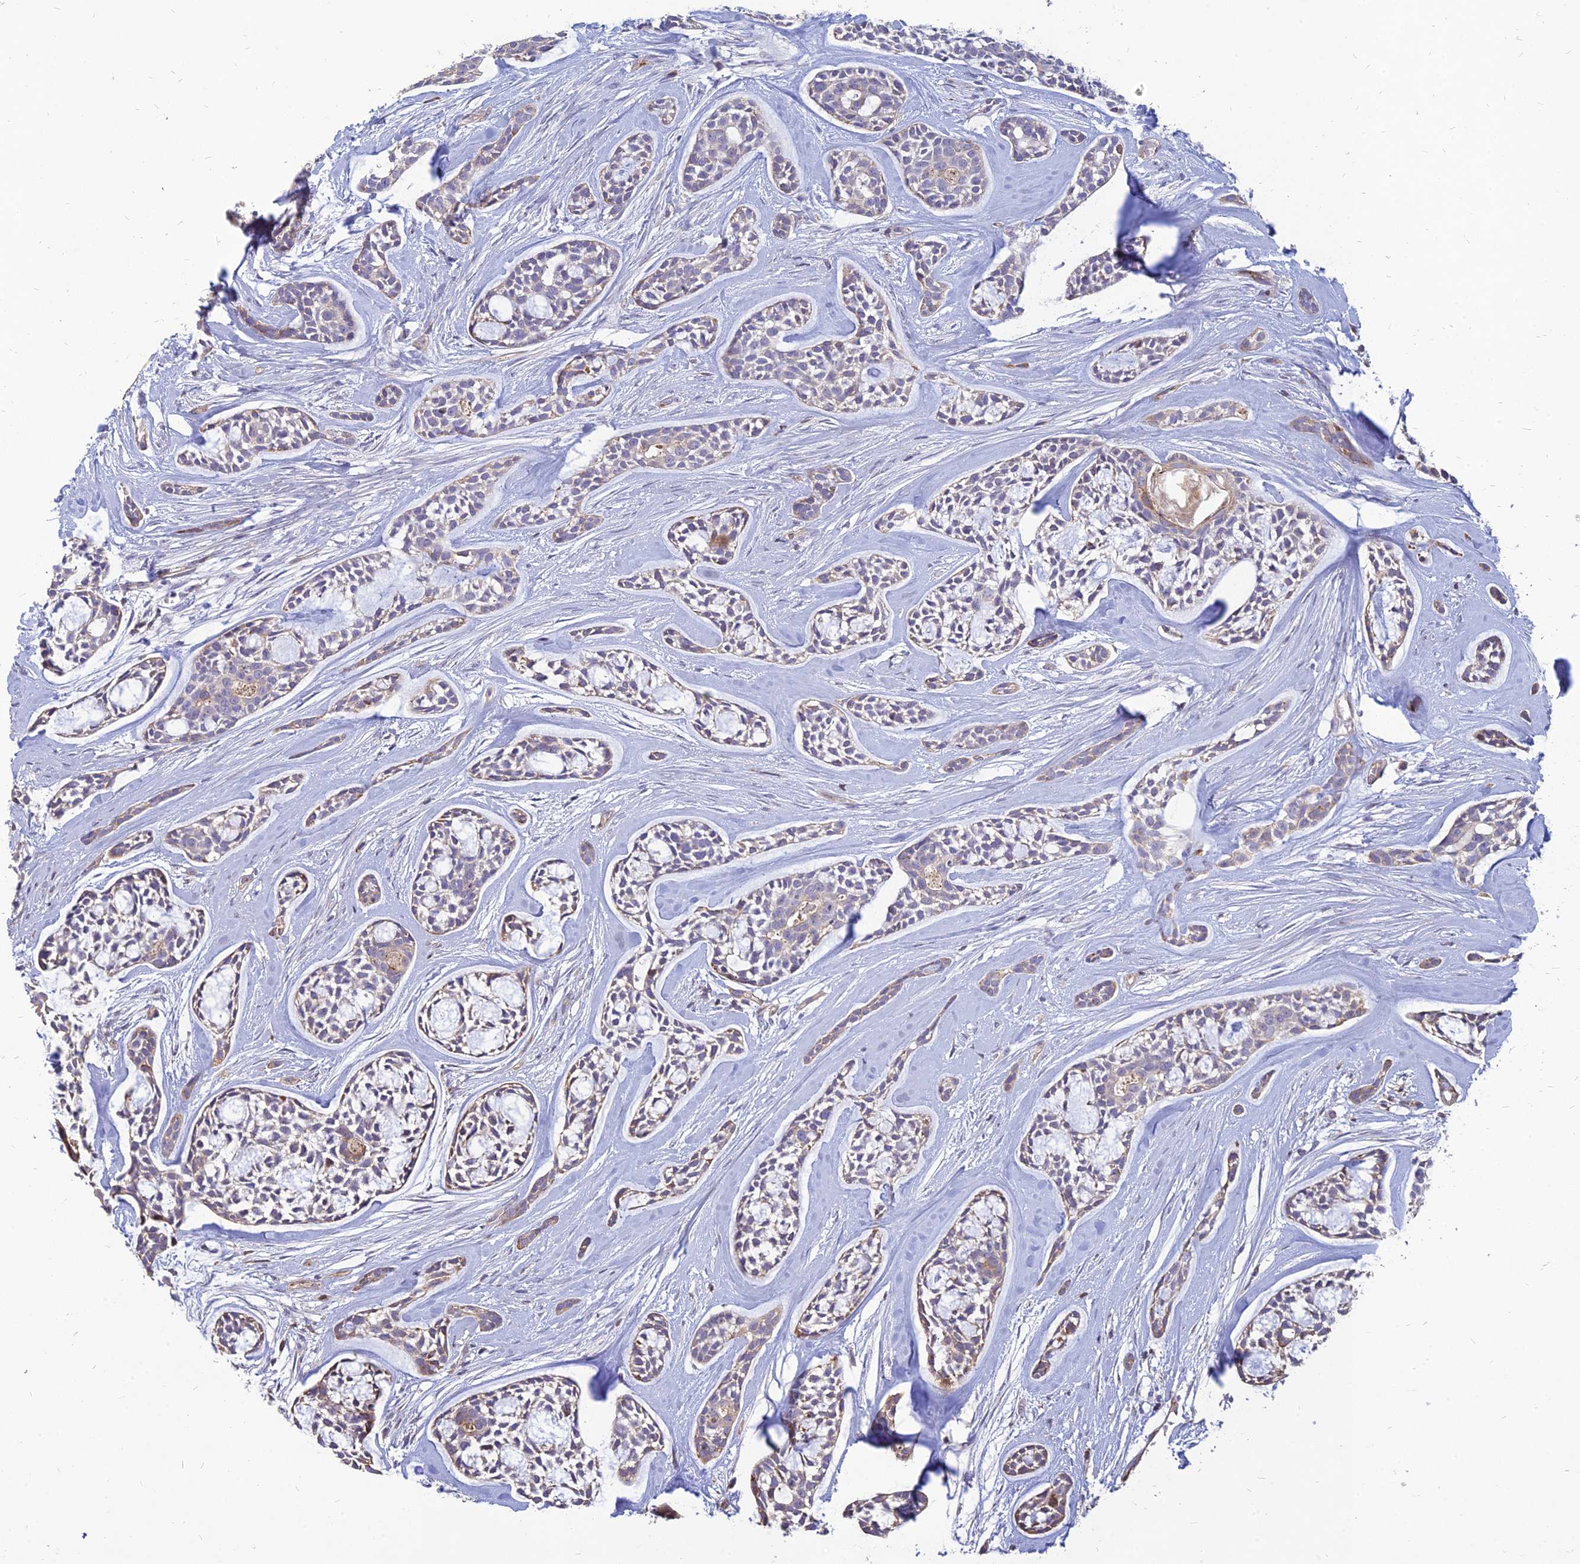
{"staining": {"intensity": "weak", "quantity": "<25%", "location": "cytoplasmic/membranous"}, "tissue": "head and neck cancer", "cell_type": "Tumor cells", "image_type": "cancer", "snomed": [{"axis": "morphology", "description": "Adenocarcinoma, NOS"}, {"axis": "topography", "description": "Subcutis"}, {"axis": "topography", "description": "Head-Neck"}], "caption": "The IHC histopathology image has no significant expression in tumor cells of adenocarcinoma (head and neck) tissue. (Immunohistochemistry (ihc), brightfield microscopy, high magnification).", "gene": "ST3GAL6", "patient": {"sex": "female", "age": 73}}